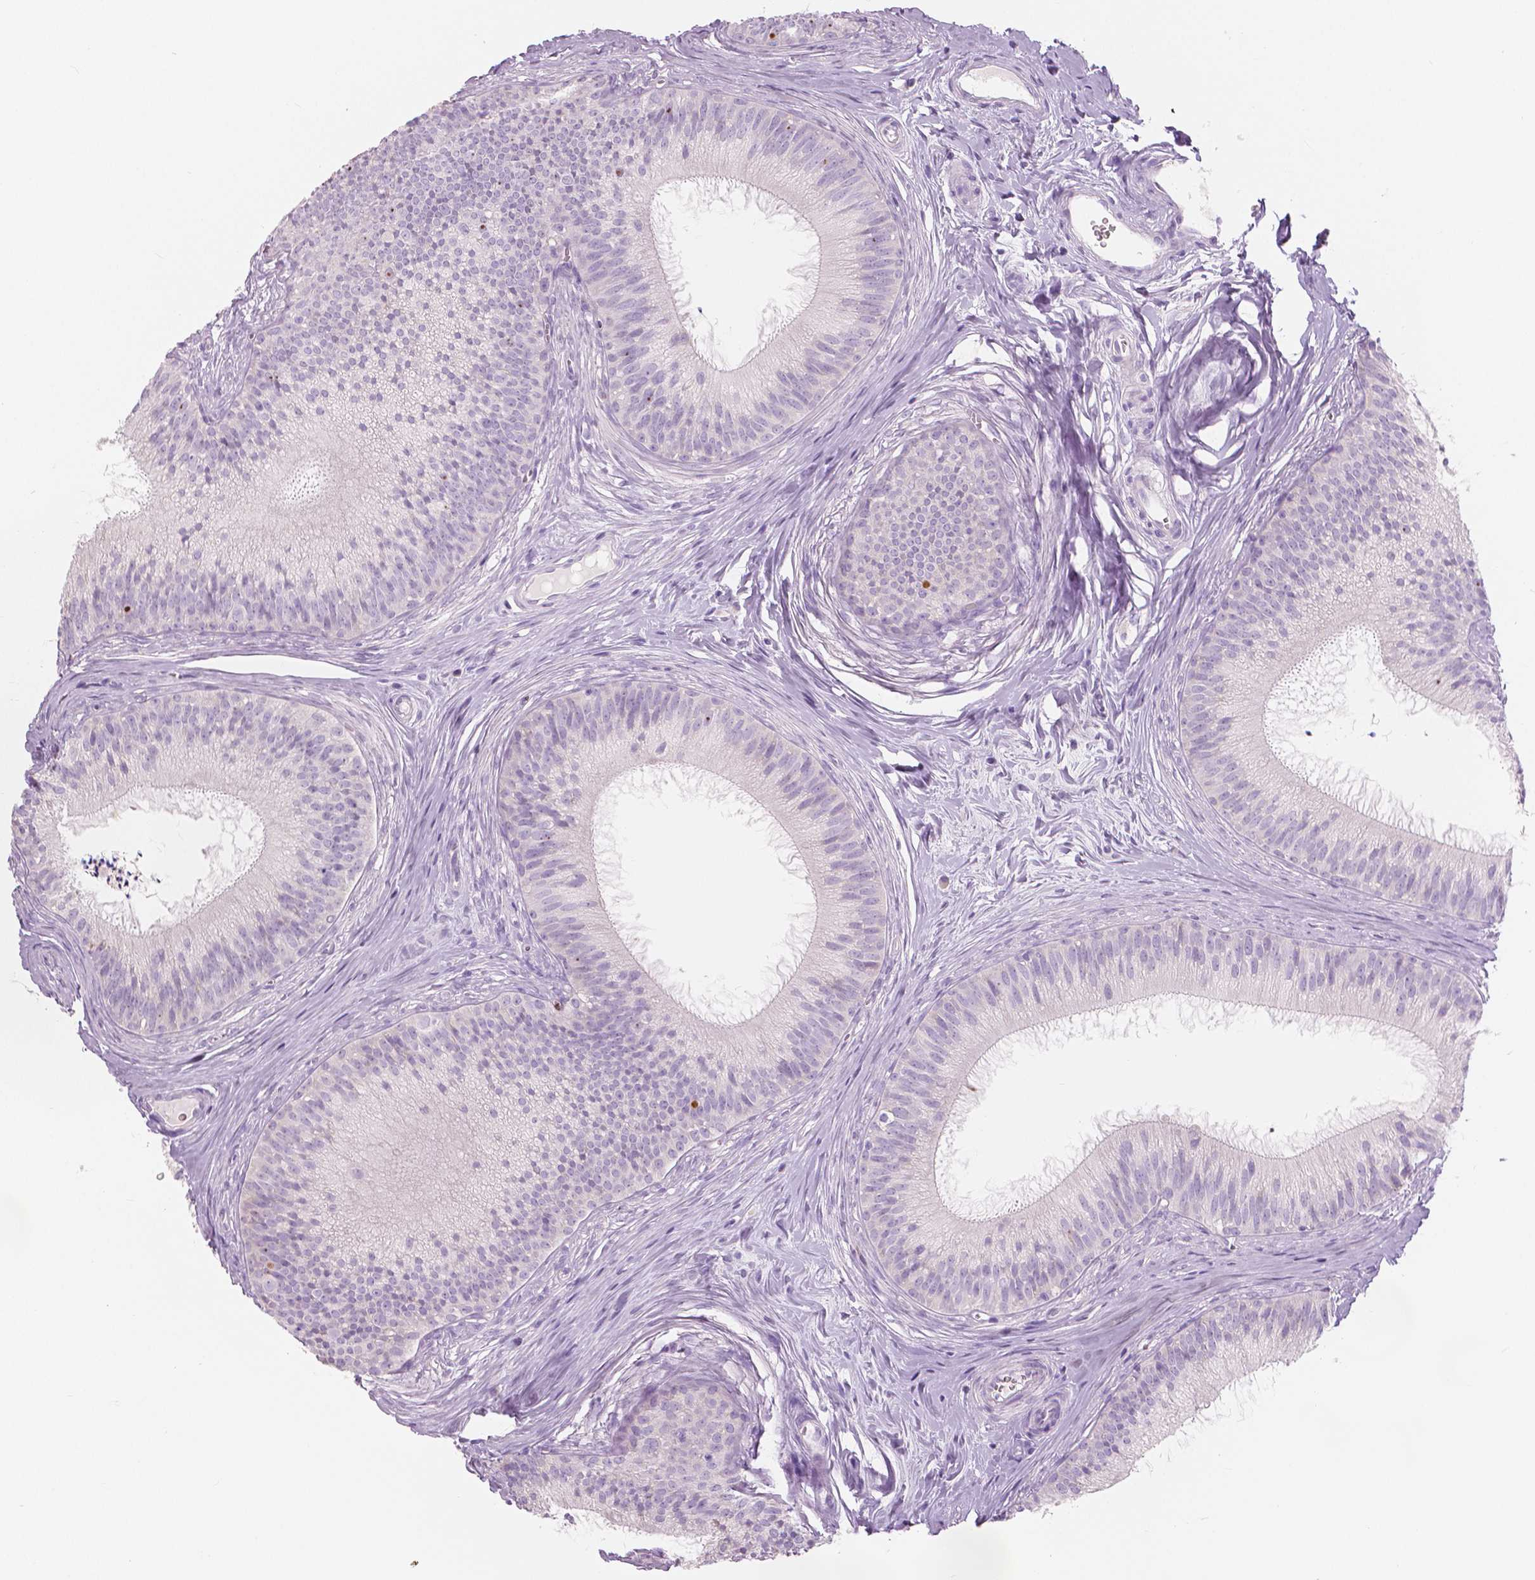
{"staining": {"intensity": "negative", "quantity": "none", "location": "none"}, "tissue": "epididymis", "cell_type": "Glandular cells", "image_type": "normal", "snomed": [{"axis": "morphology", "description": "Normal tissue, NOS"}, {"axis": "topography", "description": "Epididymis"}], "caption": "High power microscopy micrograph of an immunohistochemistry micrograph of benign epididymis, revealing no significant staining in glandular cells.", "gene": "CXCR2", "patient": {"sex": "male", "age": 24}}